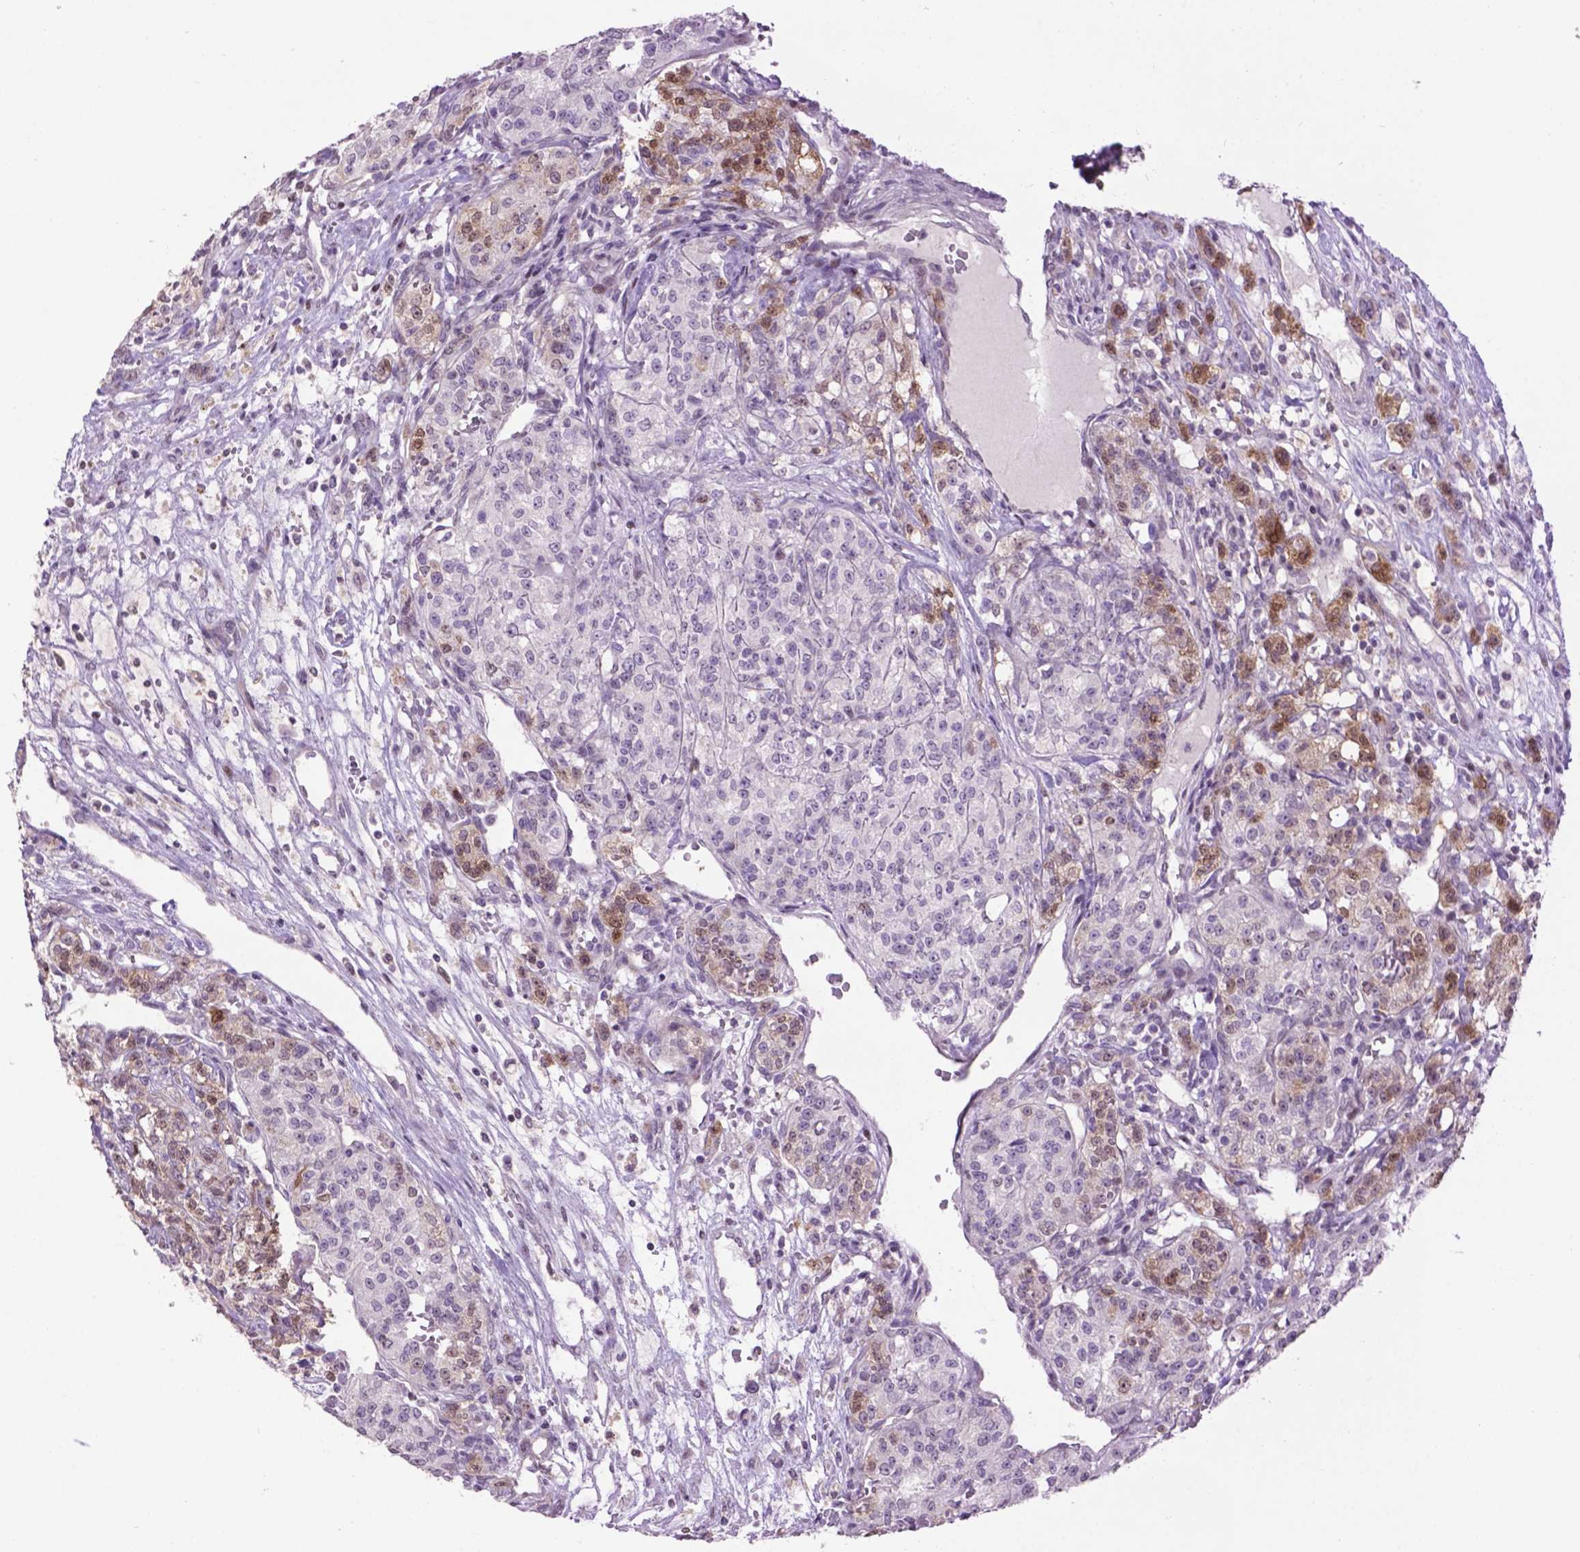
{"staining": {"intensity": "moderate", "quantity": "<25%", "location": "nuclear"}, "tissue": "renal cancer", "cell_type": "Tumor cells", "image_type": "cancer", "snomed": [{"axis": "morphology", "description": "Adenocarcinoma, NOS"}, {"axis": "topography", "description": "Kidney"}], "caption": "Moderate nuclear protein expression is identified in about <25% of tumor cells in renal cancer.", "gene": "TH", "patient": {"sex": "female", "age": 63}}